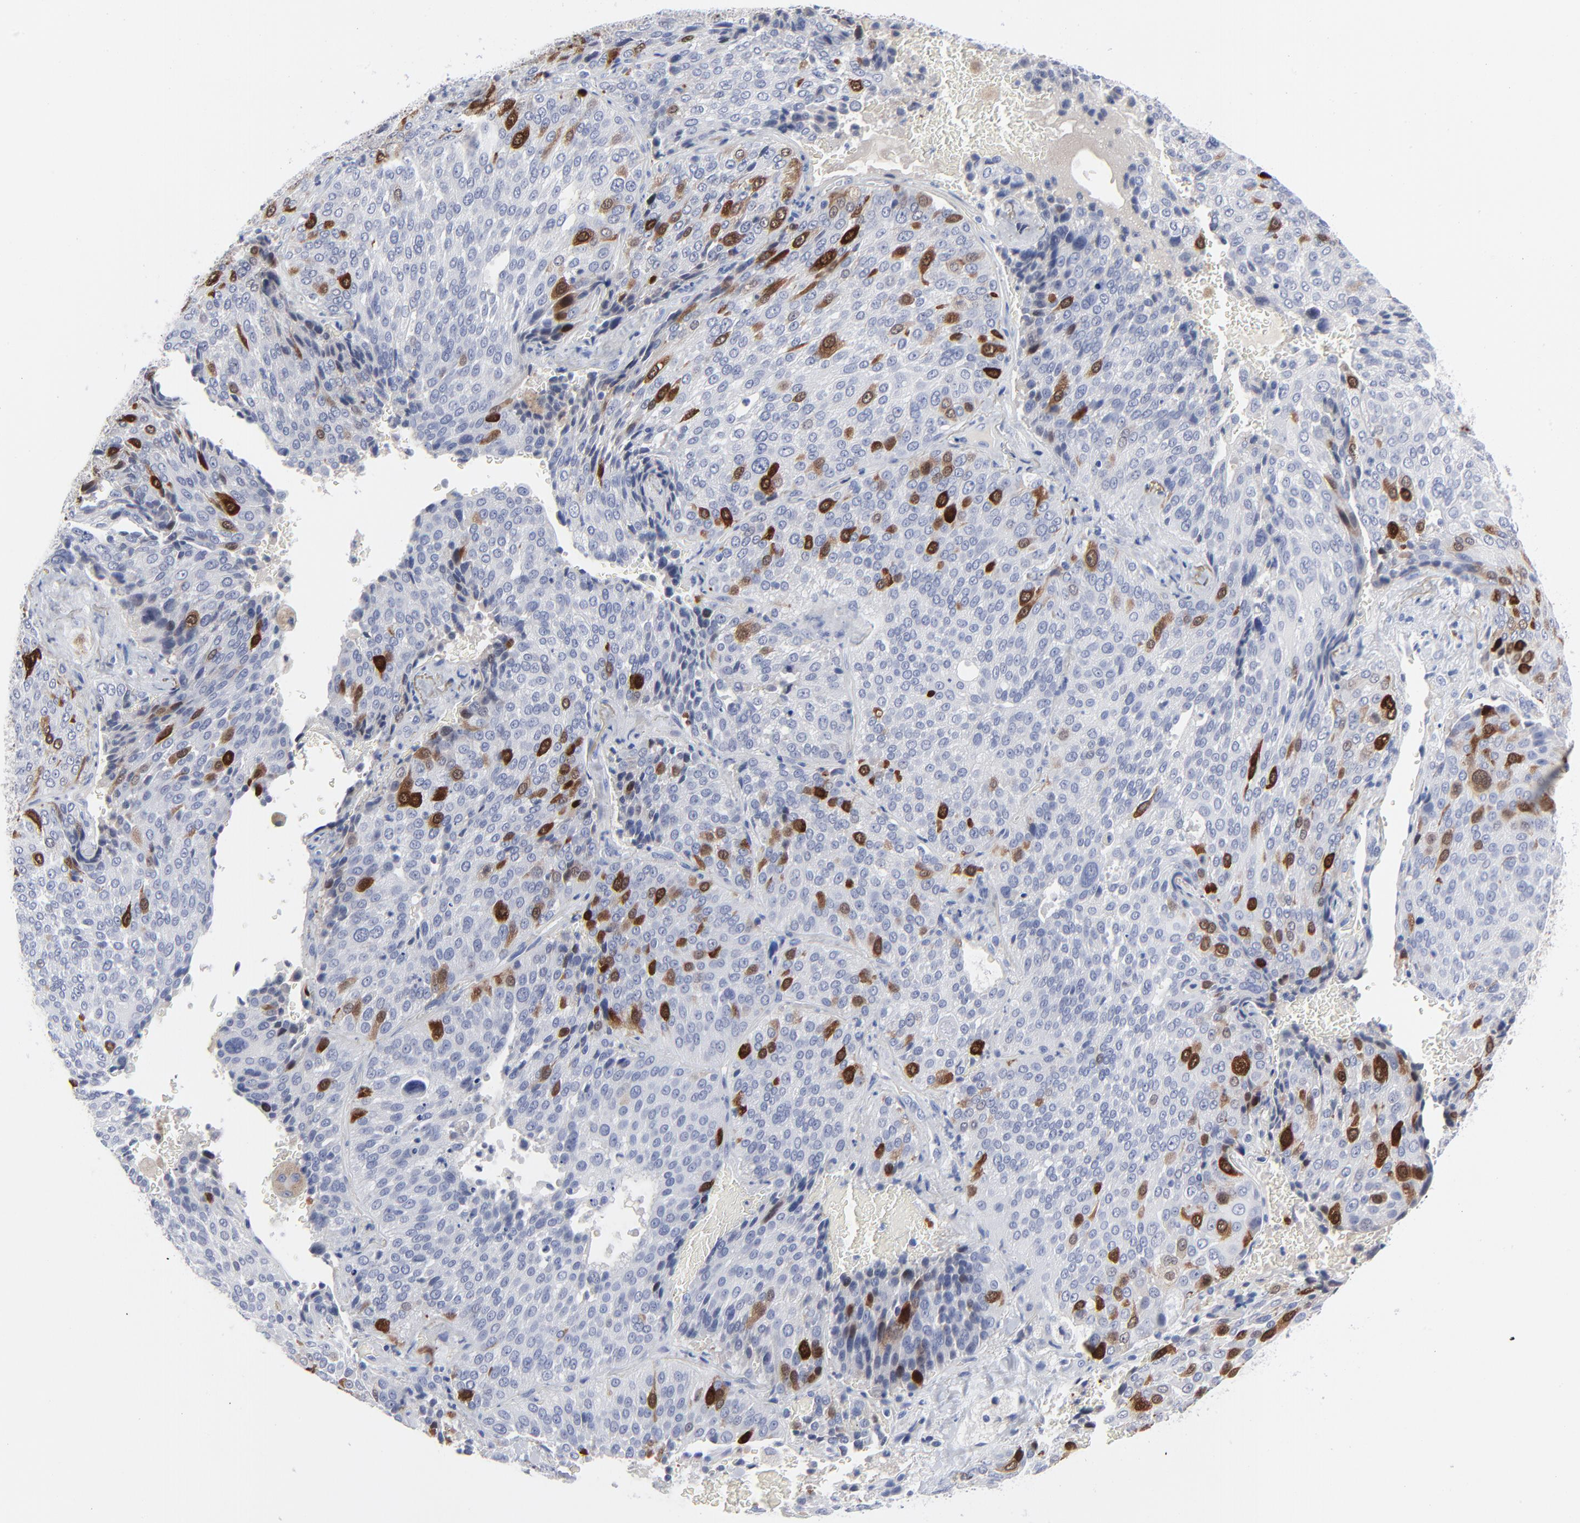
{"staining": {"intensity": "strong", "quantity": "<25%", "location": "cytoplasmic/membranous,nuclear"}, "tissue": "lung cancer", "cell_type": "Tumor cells", "image_type": "cancer", "snomed": [{"axis": "morphology", "description": "Squamous cell carcinoma, NOS"}, {"axis": "topography", "description": "Lung"}], "caption": "Immunohistochemistry (IHC) of lung cancer (squamous cell carcinoma) exhibits medium levels of strong cytoplasmic/membranous and nuclear positivity in approximately <25% of tumor cells.", "gene": "CDK1", "patient": {"sex": "male", "age": 54}}